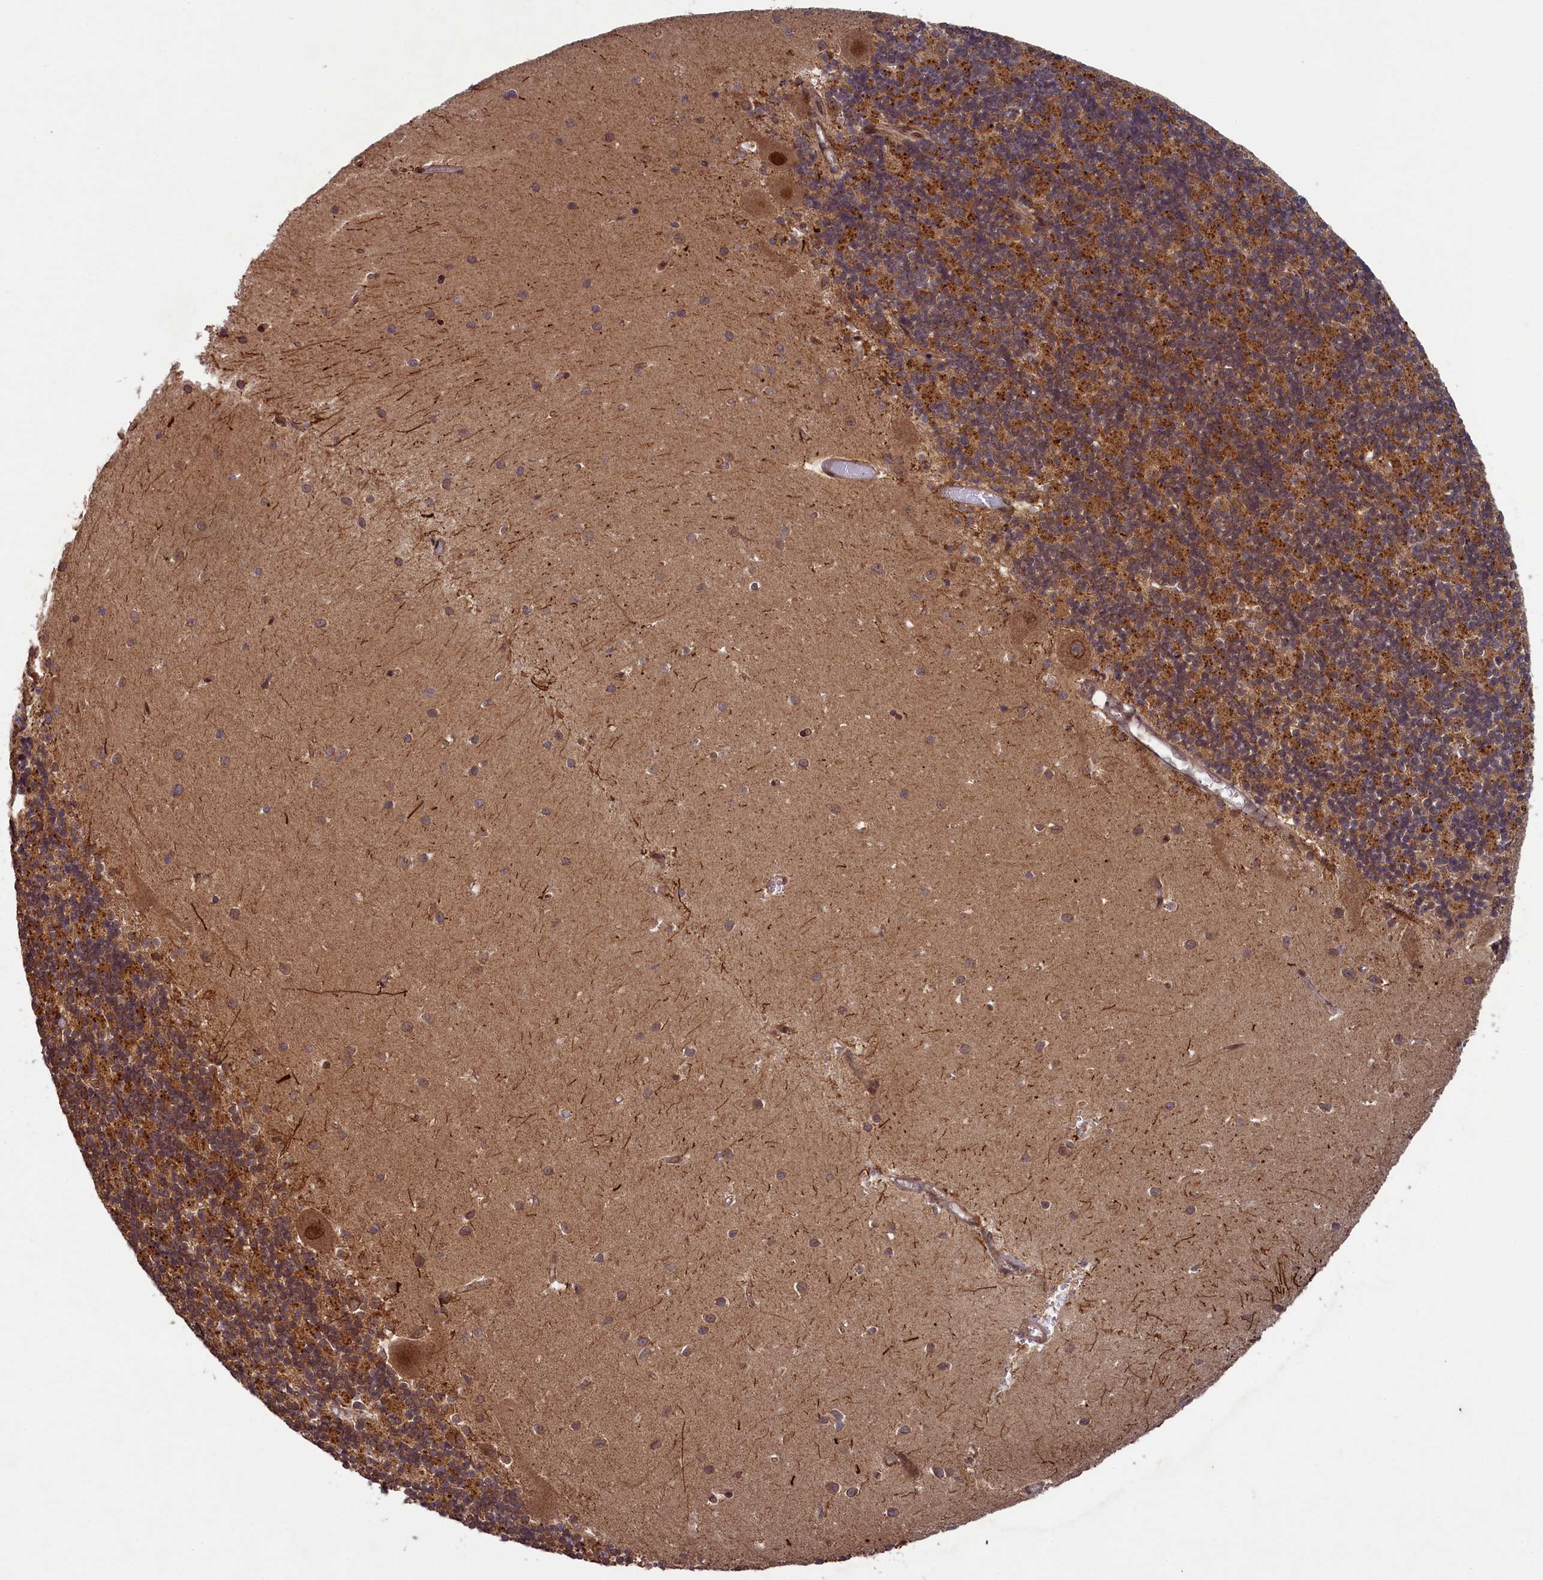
{"staining": {"intensity": "moderate", "quantity": ">75%", "location": "cytoplasmic/membranous"}, "tissue": "cerebellum", "cell_type": "Cells in granular layer", "image_type": "normal", "snomed": [{"axis": "morphology", "description": "Normal tissue, NOS"}, {"axis": "topography", "description": "Cerebellum"}], "caption": "DAB immunohistochemical staining of unremarkable human cerebellum demonstrates moderate cytoplasmic/membranous protein staining in about >75% of cells in granular layer. (brown staining indicates protein expression, while blue staining denotes nuclei).", "gene": "NAE1", "patient": {"sex": "male", "age": 54}}